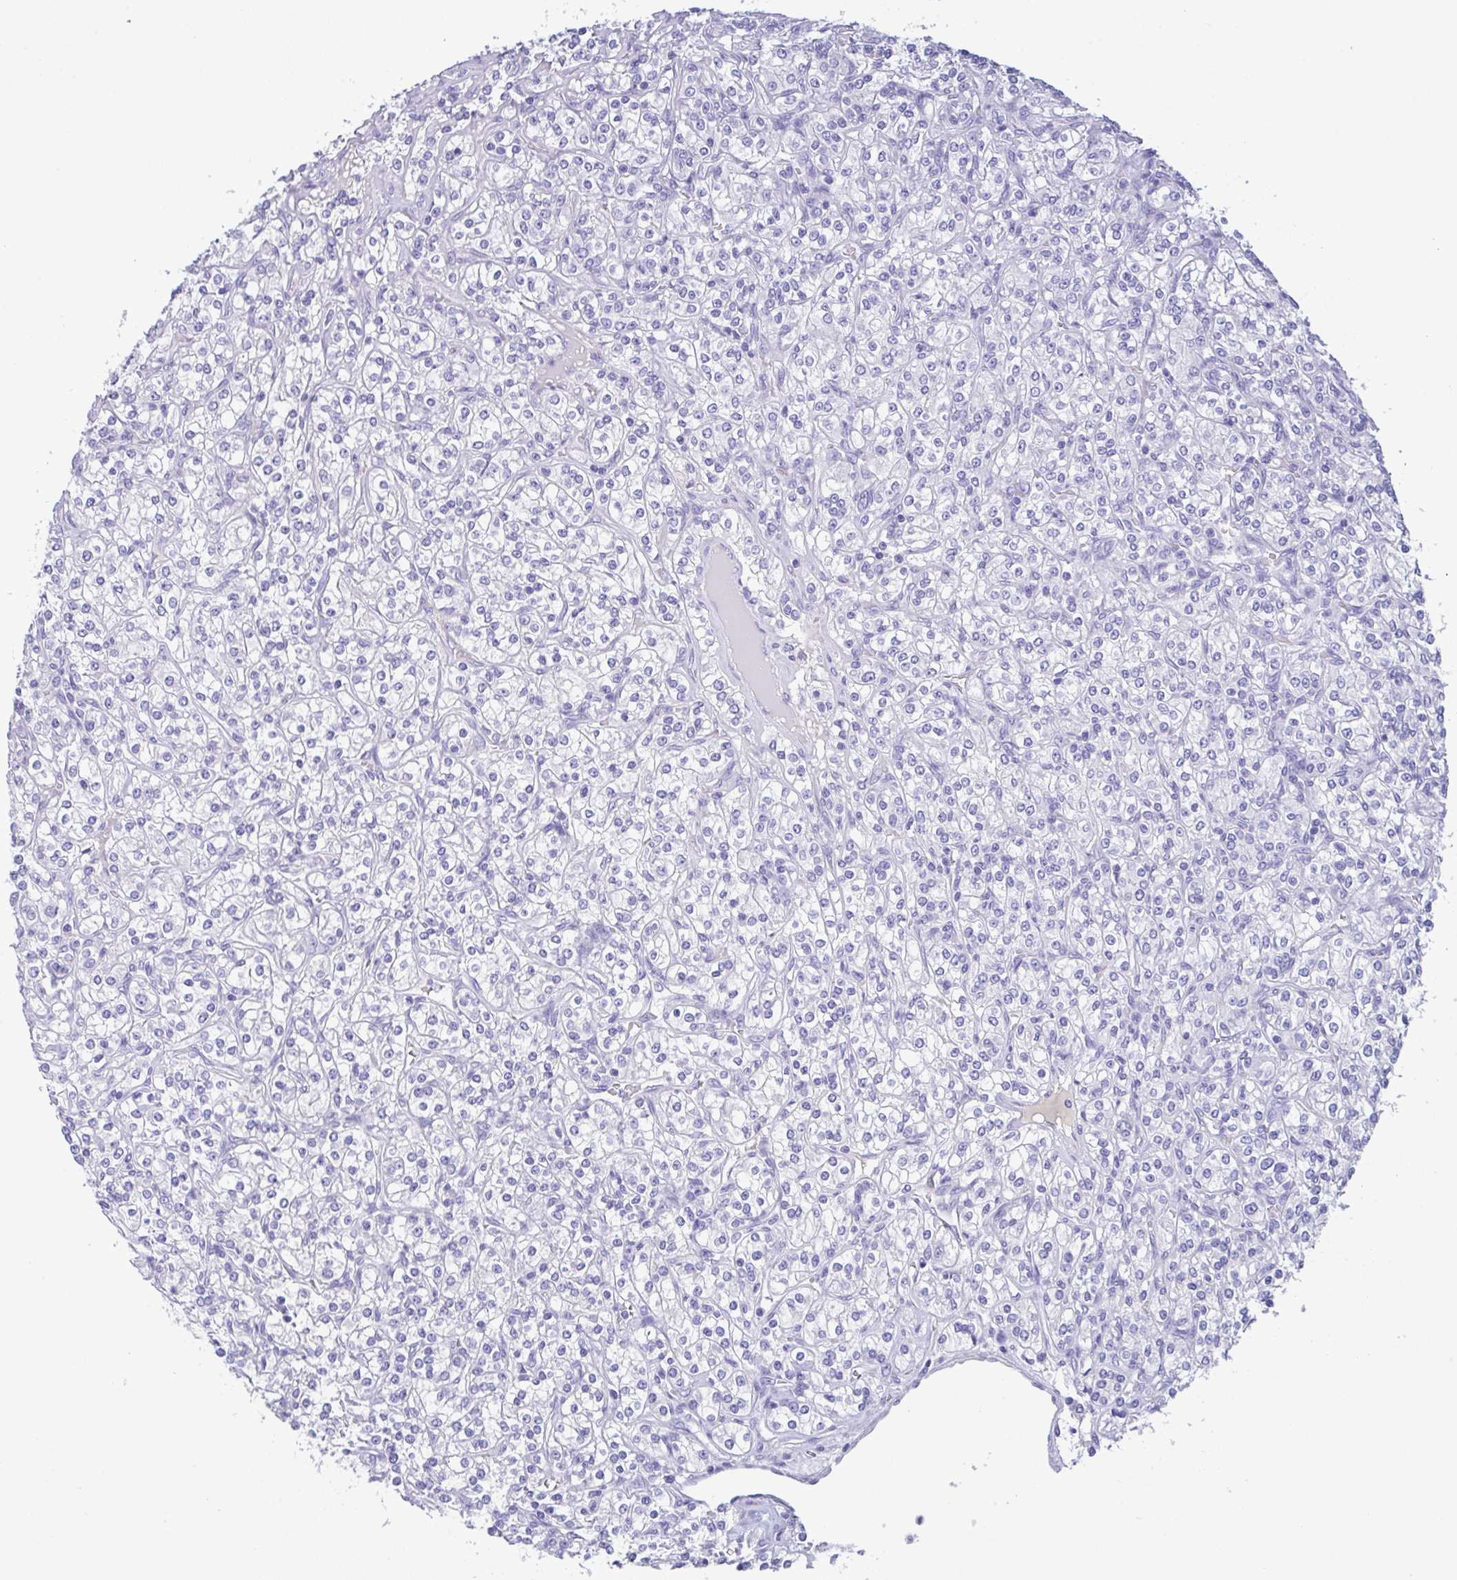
{"staining": {"intensity": "negative", "quantity": "none", "location": "none"}, "tissue": "renal cancer", "cell_type": "Tumor cells", "image_type": "cancer", "snomed": [{"axis": "morphology", "description": "Adenocarcinoma, NOS"}, {"axis": "topography", "description": "Kidney"}], "caption": "DAB immunohistochemical staining of renal cancer (adenocarcinoma) displays no significant positivity in tumor cells. (Brightfield microscopy of DAB (3,3'-diaminobenzidine) IHC at high magnification).", "gene": "FBXL20", "patient": {"sex": "male", "age": 77}}